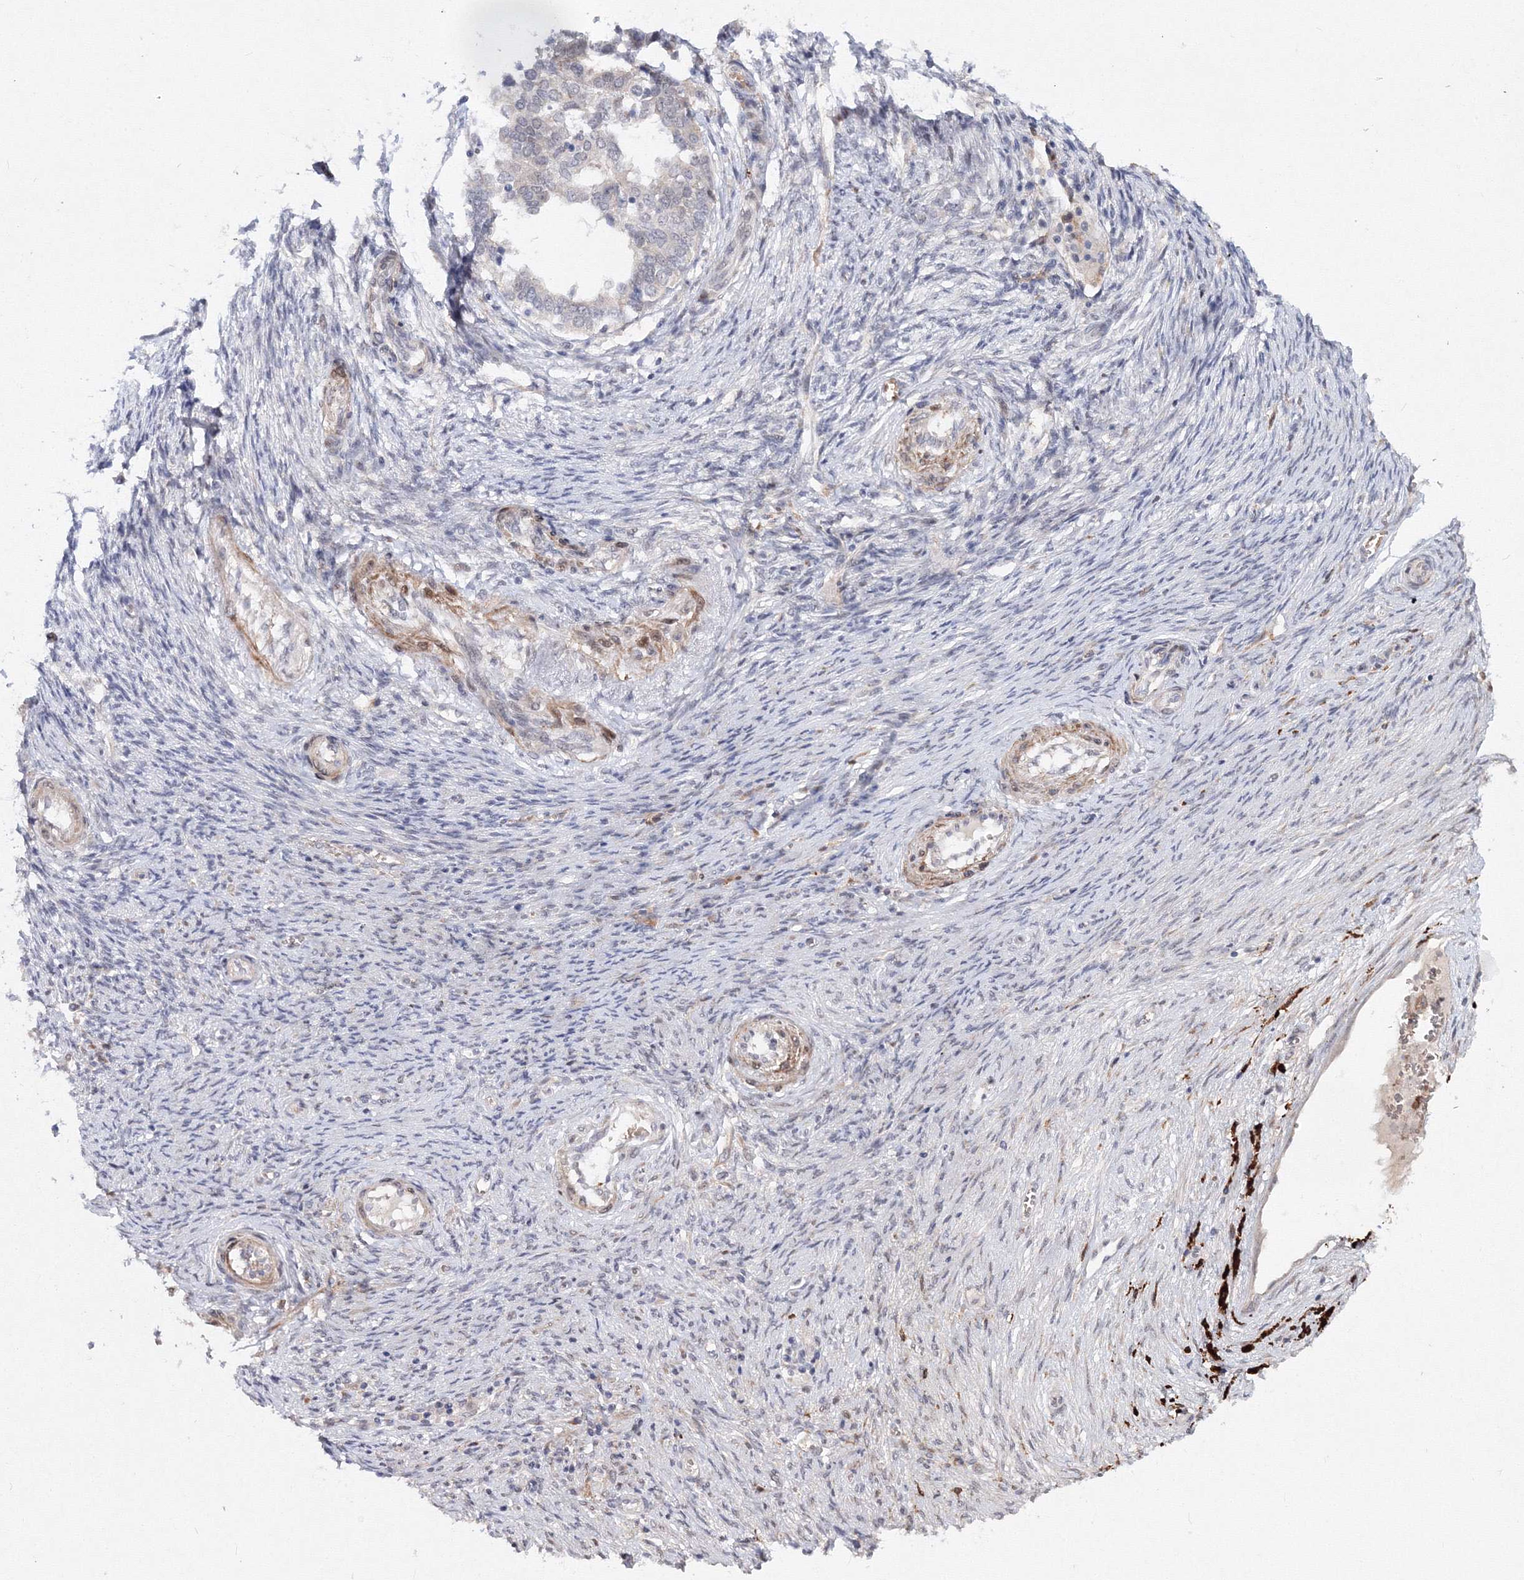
{"staining": {"intensity": "weak", "quantity": "<25%", "location": "cytoplasmic/membranous"}, "tissue": "ovarian cancer", "cell_type": "Tumor cells", "image_type": "cancer", "snomed": [{"axis": "morphology", "description": "Cystadenocarcinoma, serous, NOS"}, {"axis": "topography", "description": "Ovary"}], "caption": "This is an immunohistochemistry (IHC) photomicrograph of ovarian cancer (serous cystadenocarcinoma). There is no staining in tumor cells.", "gene": "C11orf52", "patient": {"sex": "female", "age": 44}}